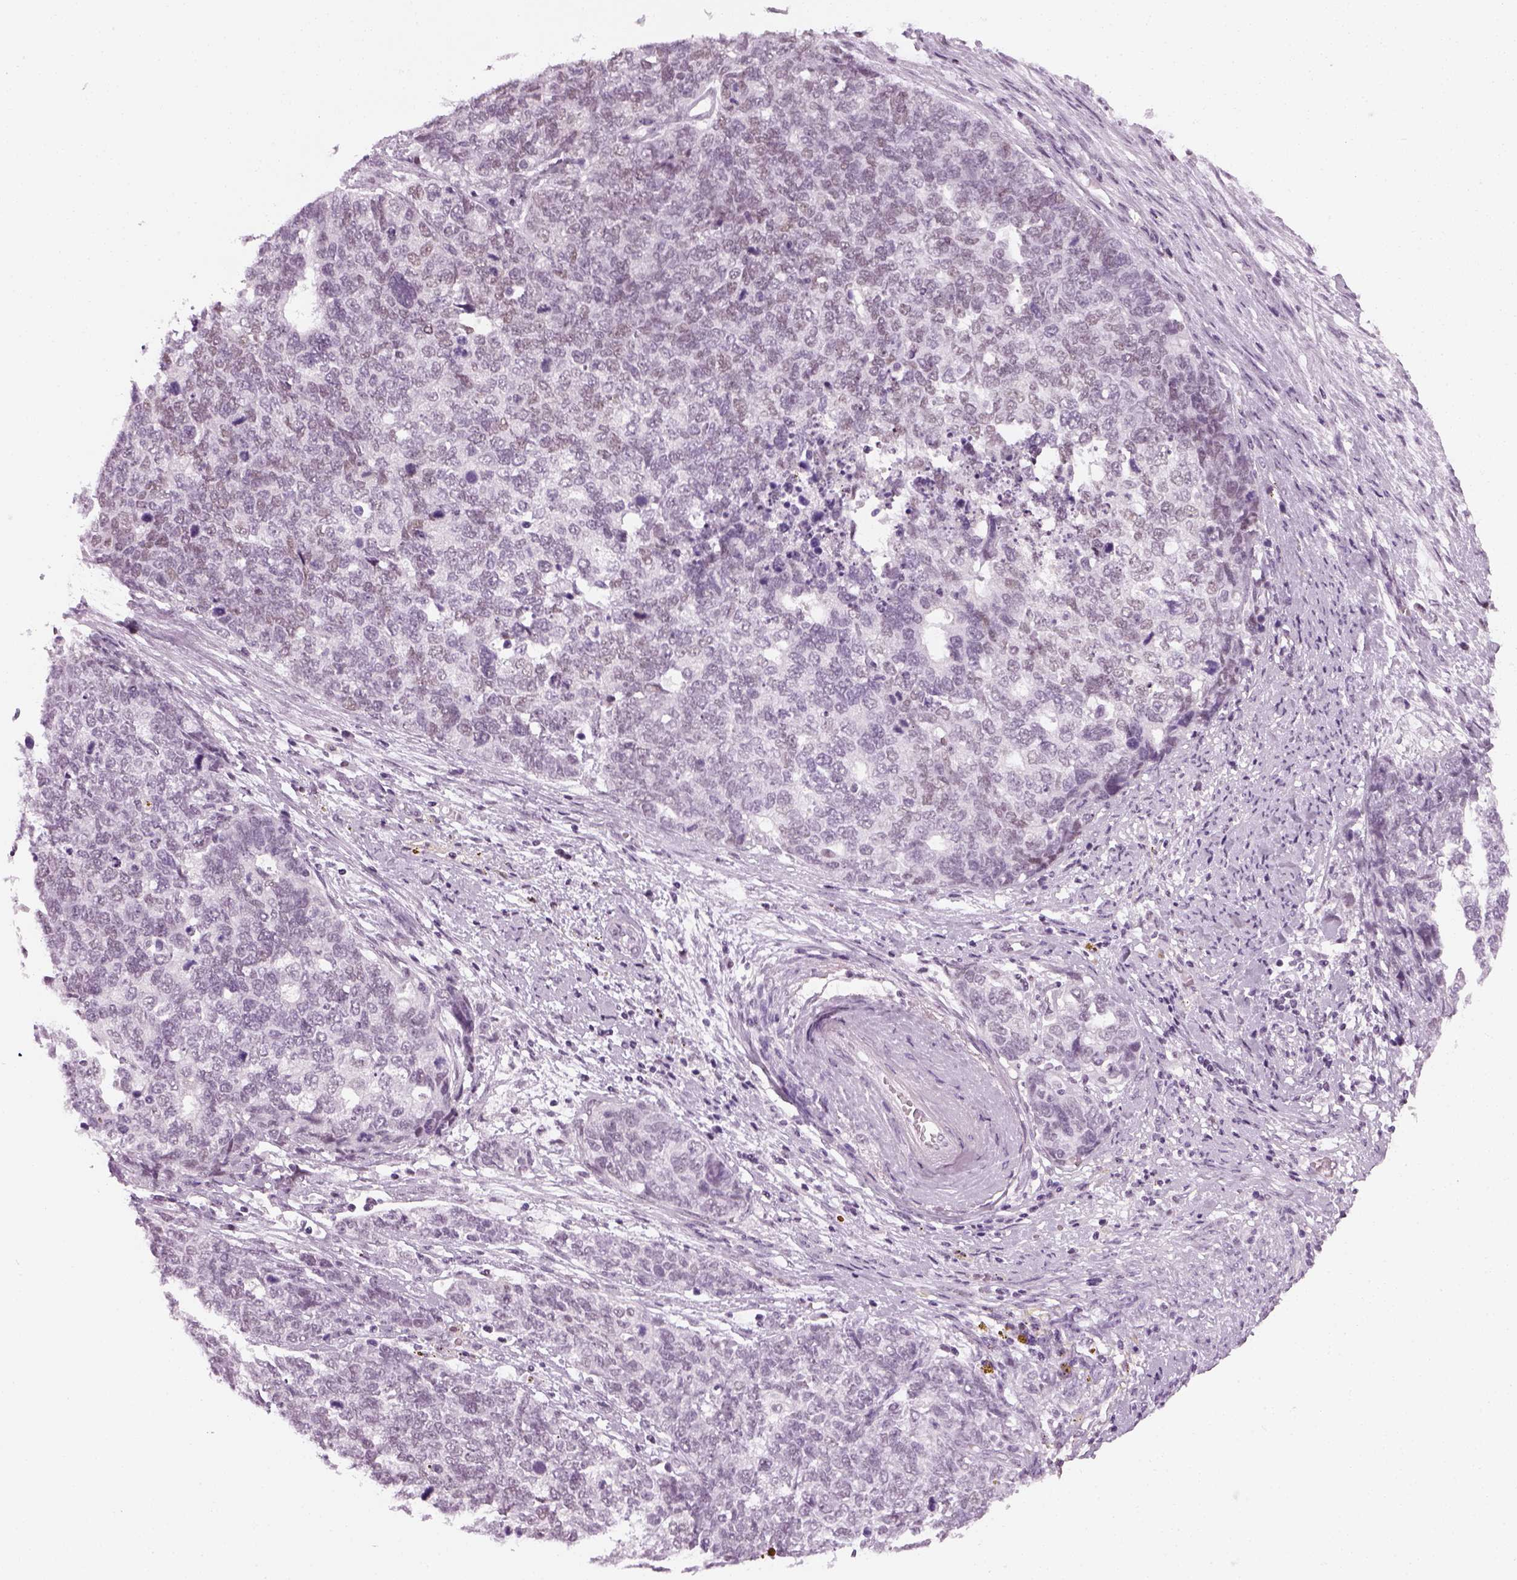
{"staining": {"intensity": "negative", "quantity": "none", "location": "none"}, "tissue": "cervical cancer", "cell_type": "Tumor cells", "image_type": "cancer", "snomed": [{"axis": "morphology", "description": "Squamous cell carcinoma, NOS"}, {"axis": "topography", "description": "Cervix"}], "caption": "Immunohistochemical staining of human cervical cancer (squamous cell carcinoma) reveals no significant staining in tumor cells.", "gene": "KCNG2", "patient": {"sex": "female", "age": 63}}